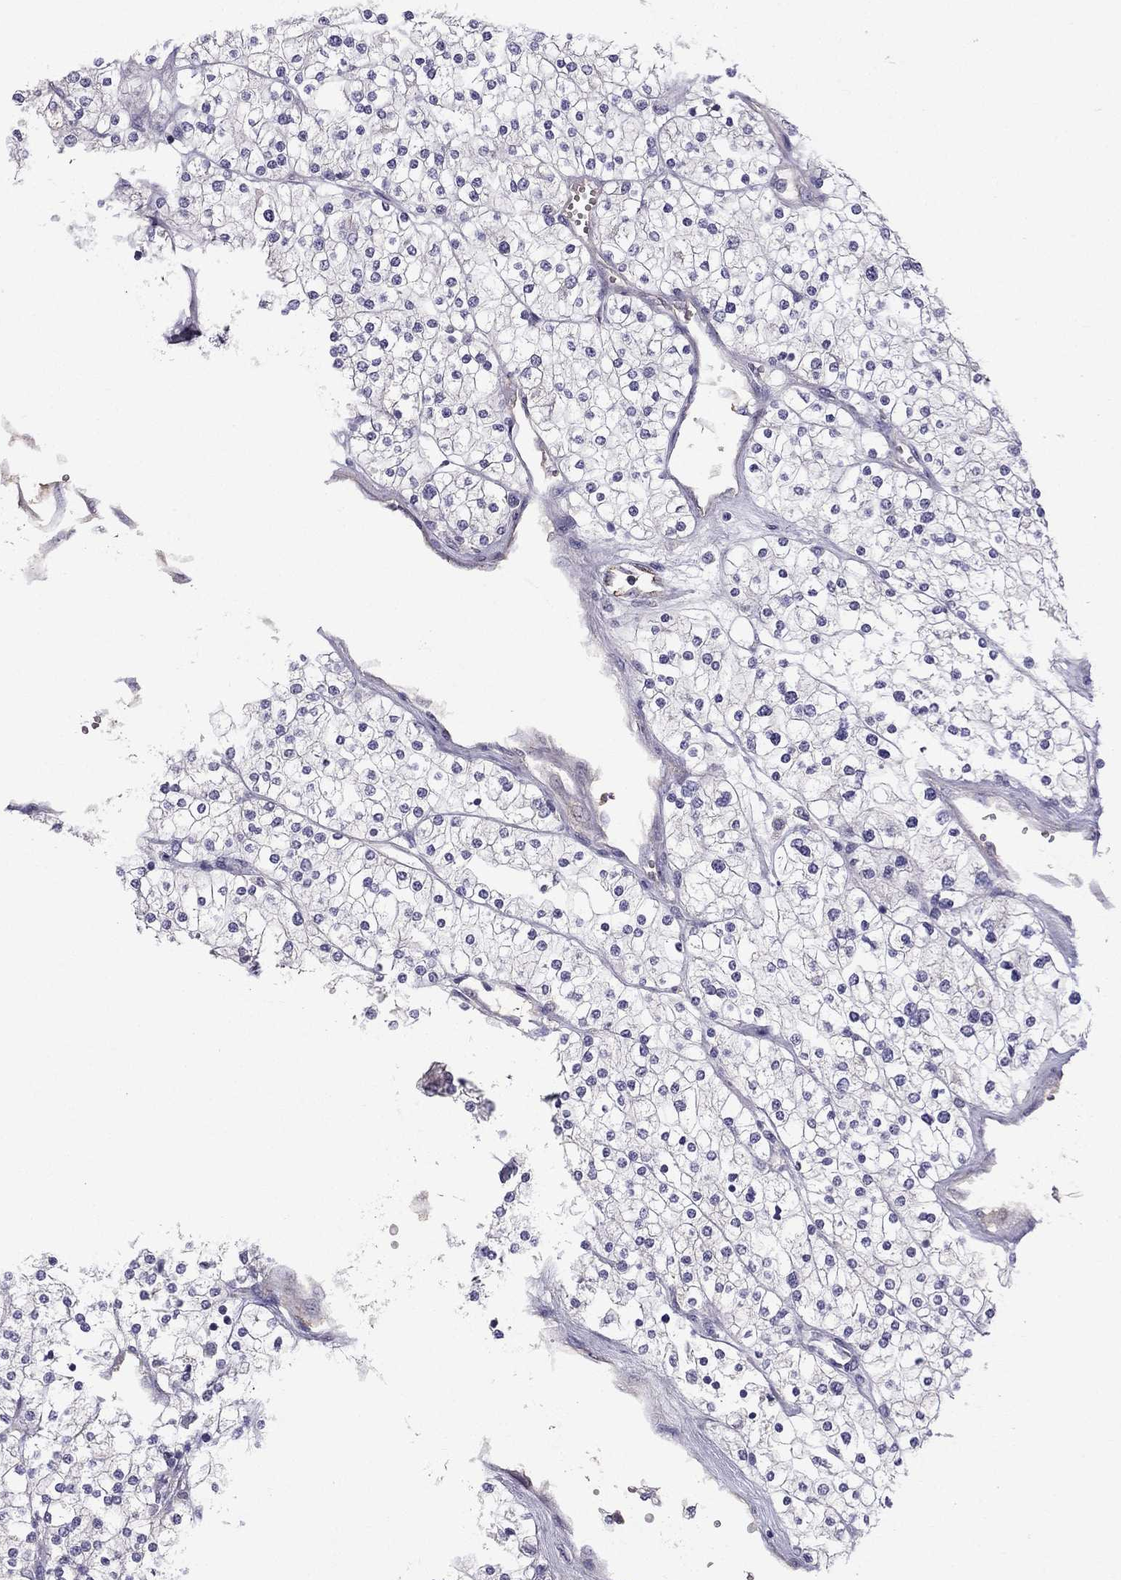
{"staining": {"intensity": "negative", "quantity": "none", "location": "none"}, "tissue": "renal cancer", "cell_type": "Tumor cells", "image_type": "cancer", "snomed": [{"axis": "morphology", "description": "Adenocarcinoma, NOS"}, {"axis": "topography", "description": "Kidney"}], "caption": "High power microscopy histopathology image of an IHC histopathology image of renal cancer (adenocarcinoma), revealing no significant expression in tumor cells.", "gene": "STOML3", "patient": {"sex": "male", "age": 80}}